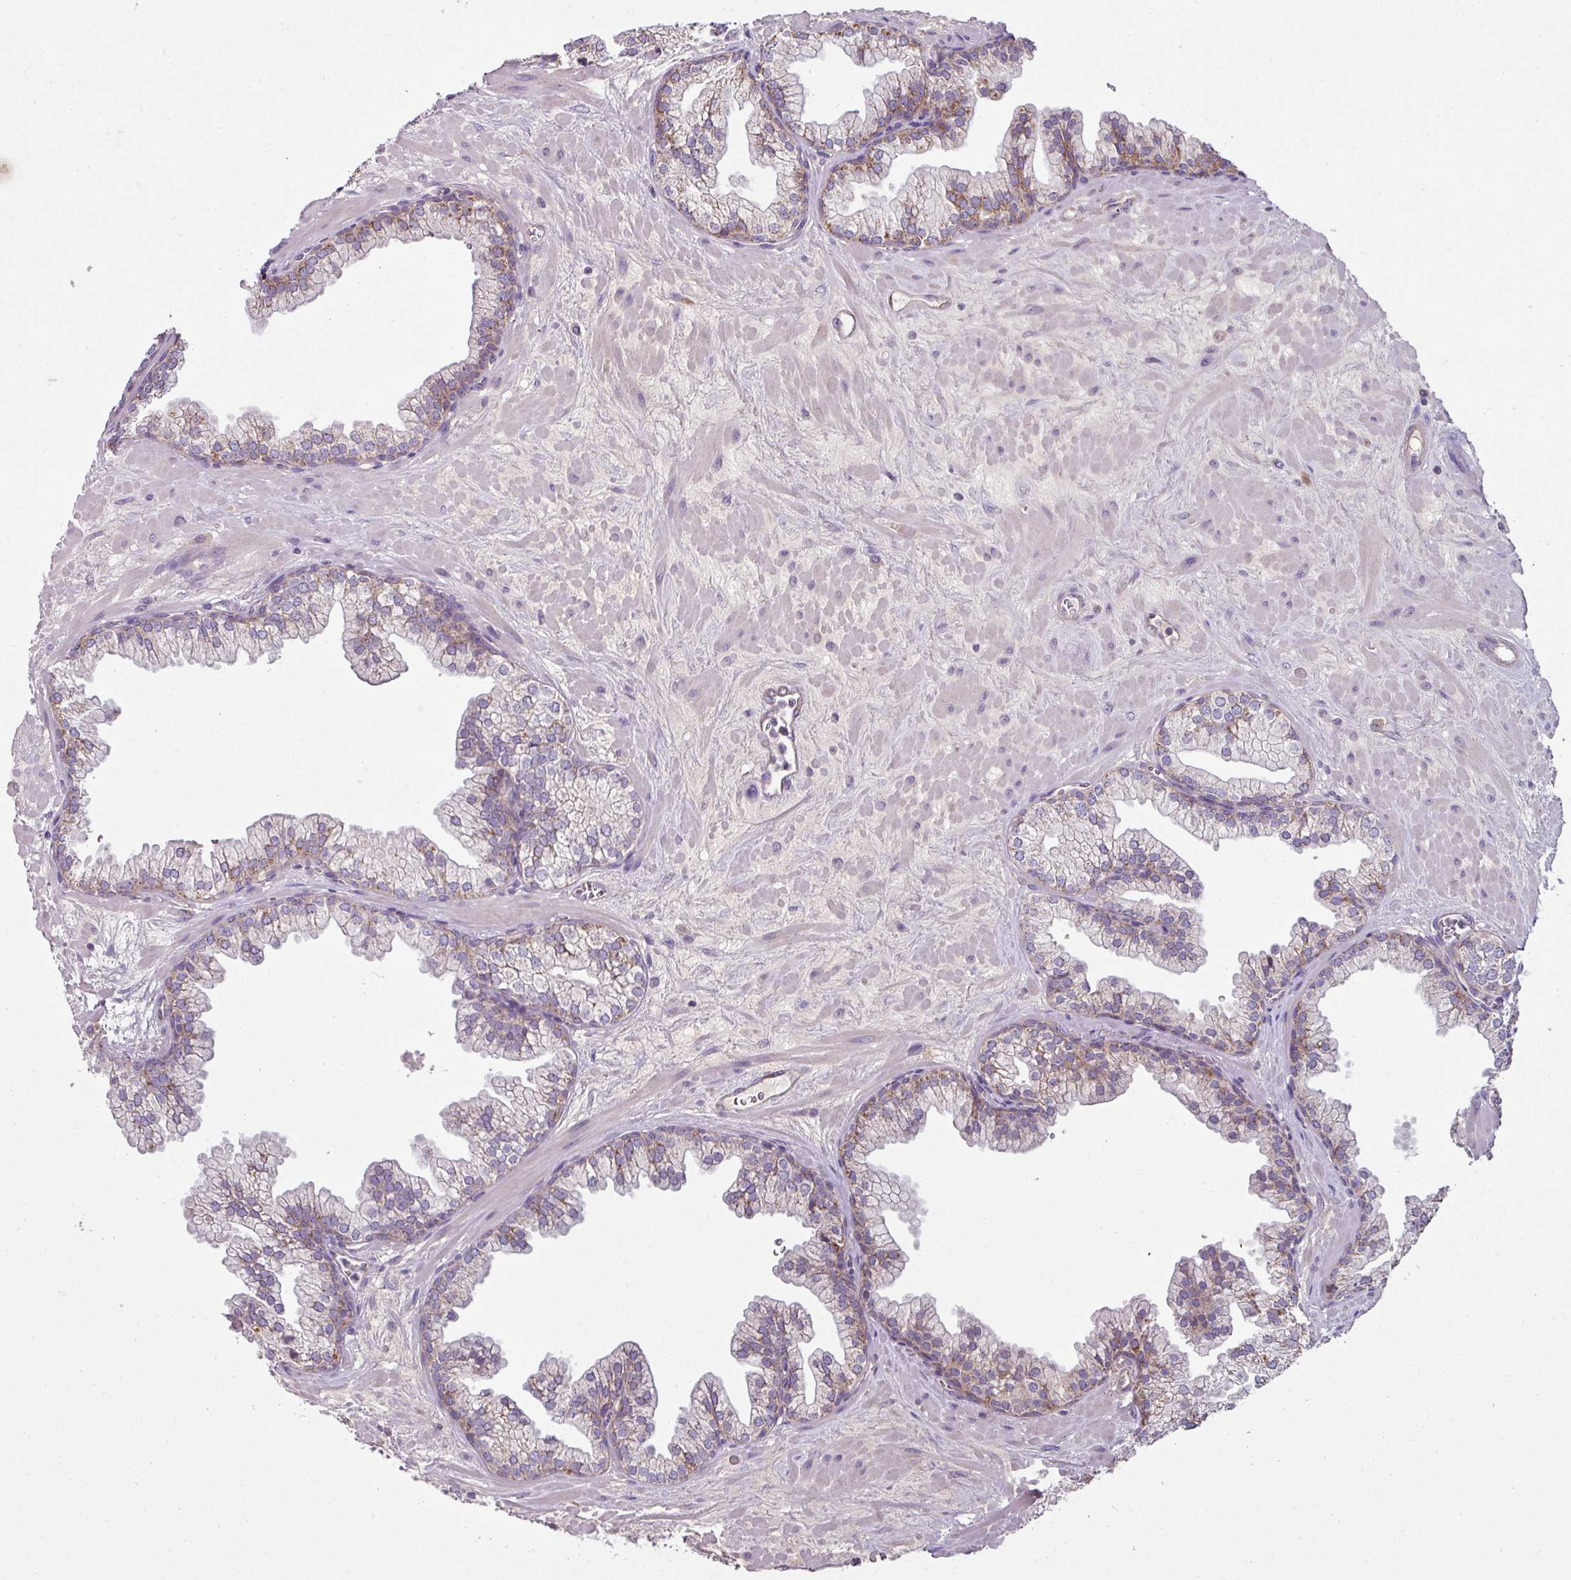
{"staining": {"intensity": "moderate", "quantity": "25%-75%", "location": "cytoplasmic/membranous"}, "tissue": "prostate", "cell_type": "Glandular cells", "image_type": "normal", "snomed": [{"axis": "morphology", "description": "Normal tissue, NOS"}, {"axis": "topography", "description": "Prostate"}, {"axis": "topography", "description": "Peripheral nerve tissue"}], "caption": "This image reveals unremarkable prostate stained with immunohistochemistry to label a protein in brown. The cytoplasmic/membranous of glandular cells show moderate positivity for the protein. Nuclei are counter-stained blue.", "gene": "LRRC9", "patient": {"sex": "male", "age": 61}}